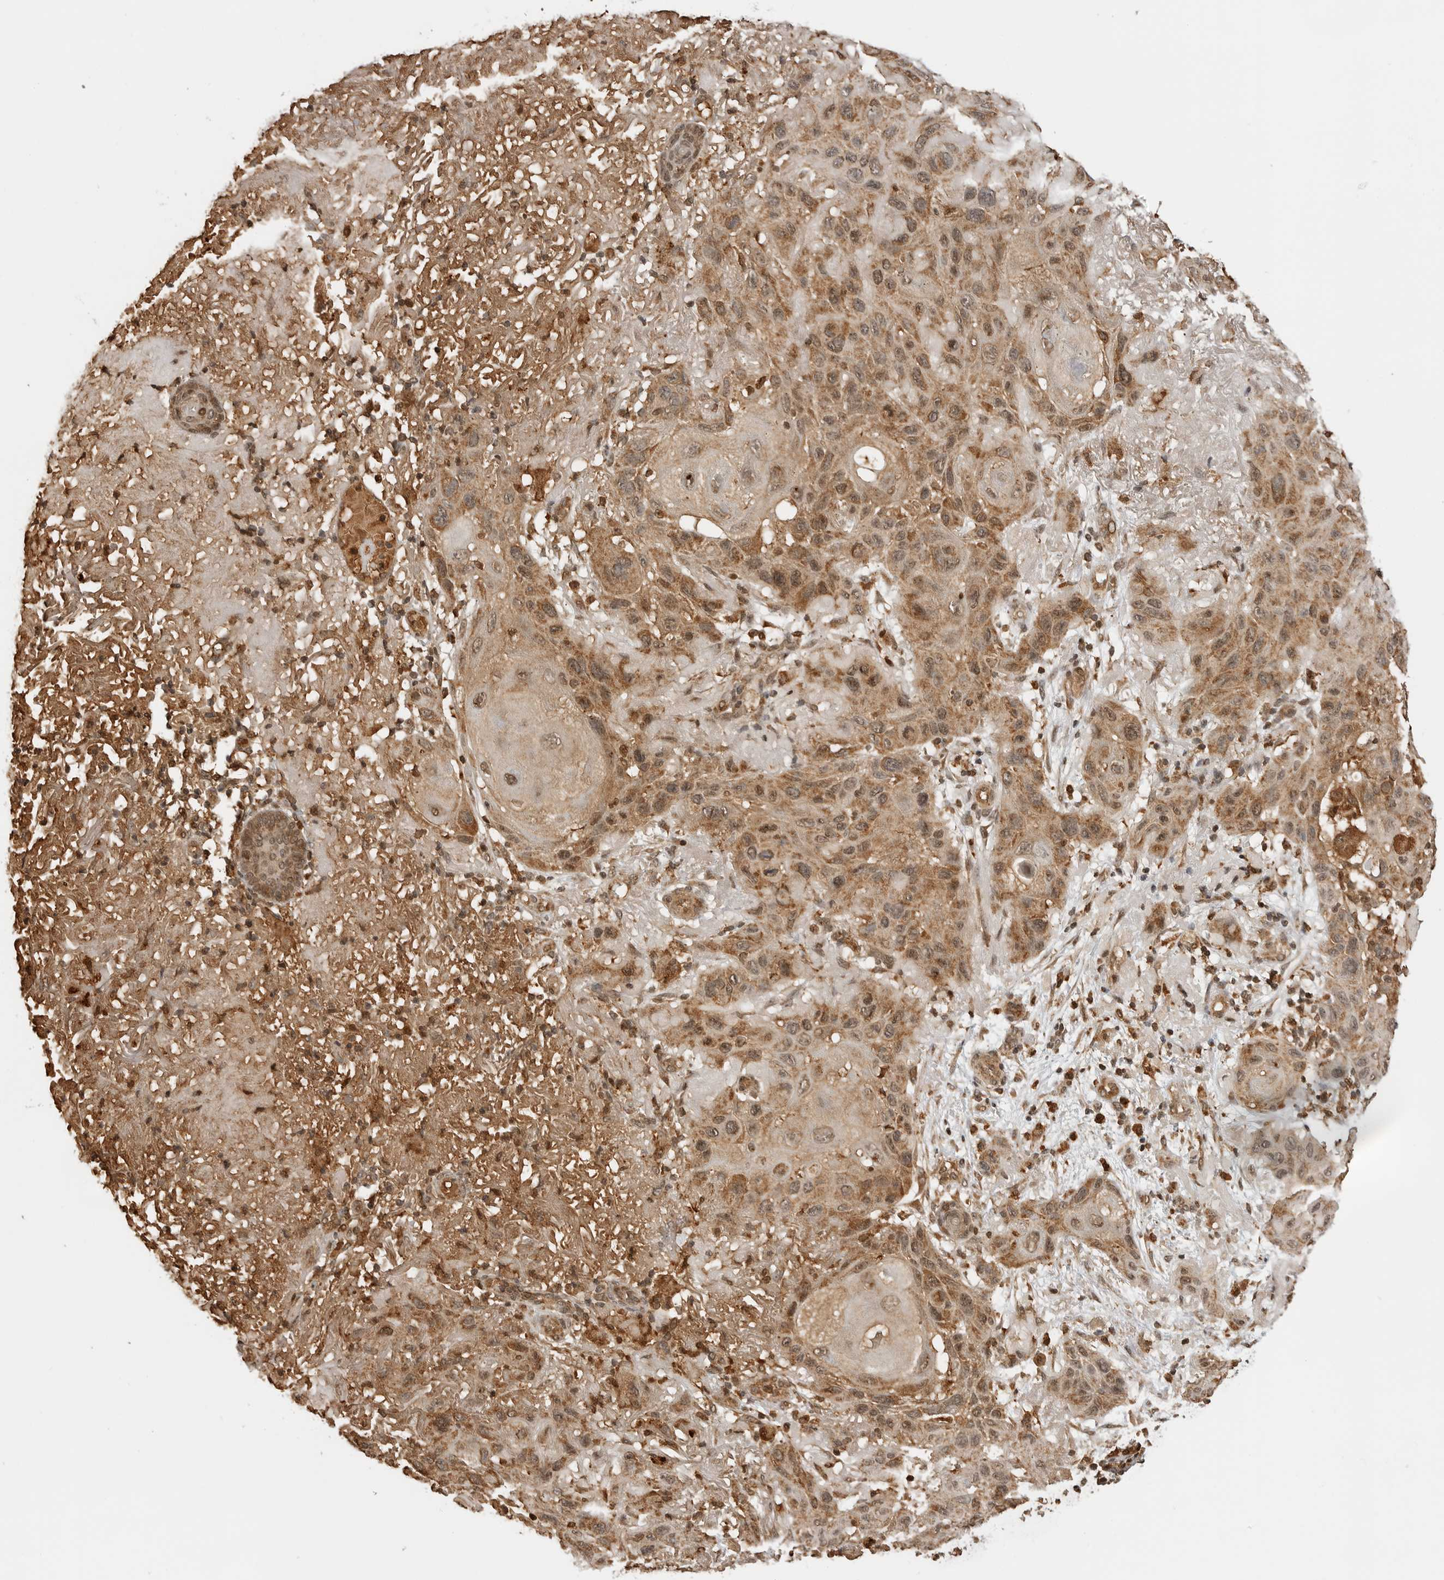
{"staining": {"intensity": "moderate", "quantity": ">75%", "location": "cytoplasmic/membranous,nuclear"}, "tissue": "skin cancer", "cell_type": "Tumor cells", "image_type": "cancer", "snomed": [{"axis": "morphology", "description": "Normal tissue, NOS"}, {"axis": "morphology", "description": "Squamous cell carcinoma, NOS"}, {"axis": "topography", "description": "Skin"}], "caption": "Squamous cell carcinoma (skin) stained with immunohistochemistry (IHC) shows moderate cytoplasmic/membranous and nuclear positivity in approximately >75% of tumor cells. (DAB = brown stain, brightfield microscopy at high magnification).", "gene": "BMP2K", "patient": {"sex": "female", "age": 96}}